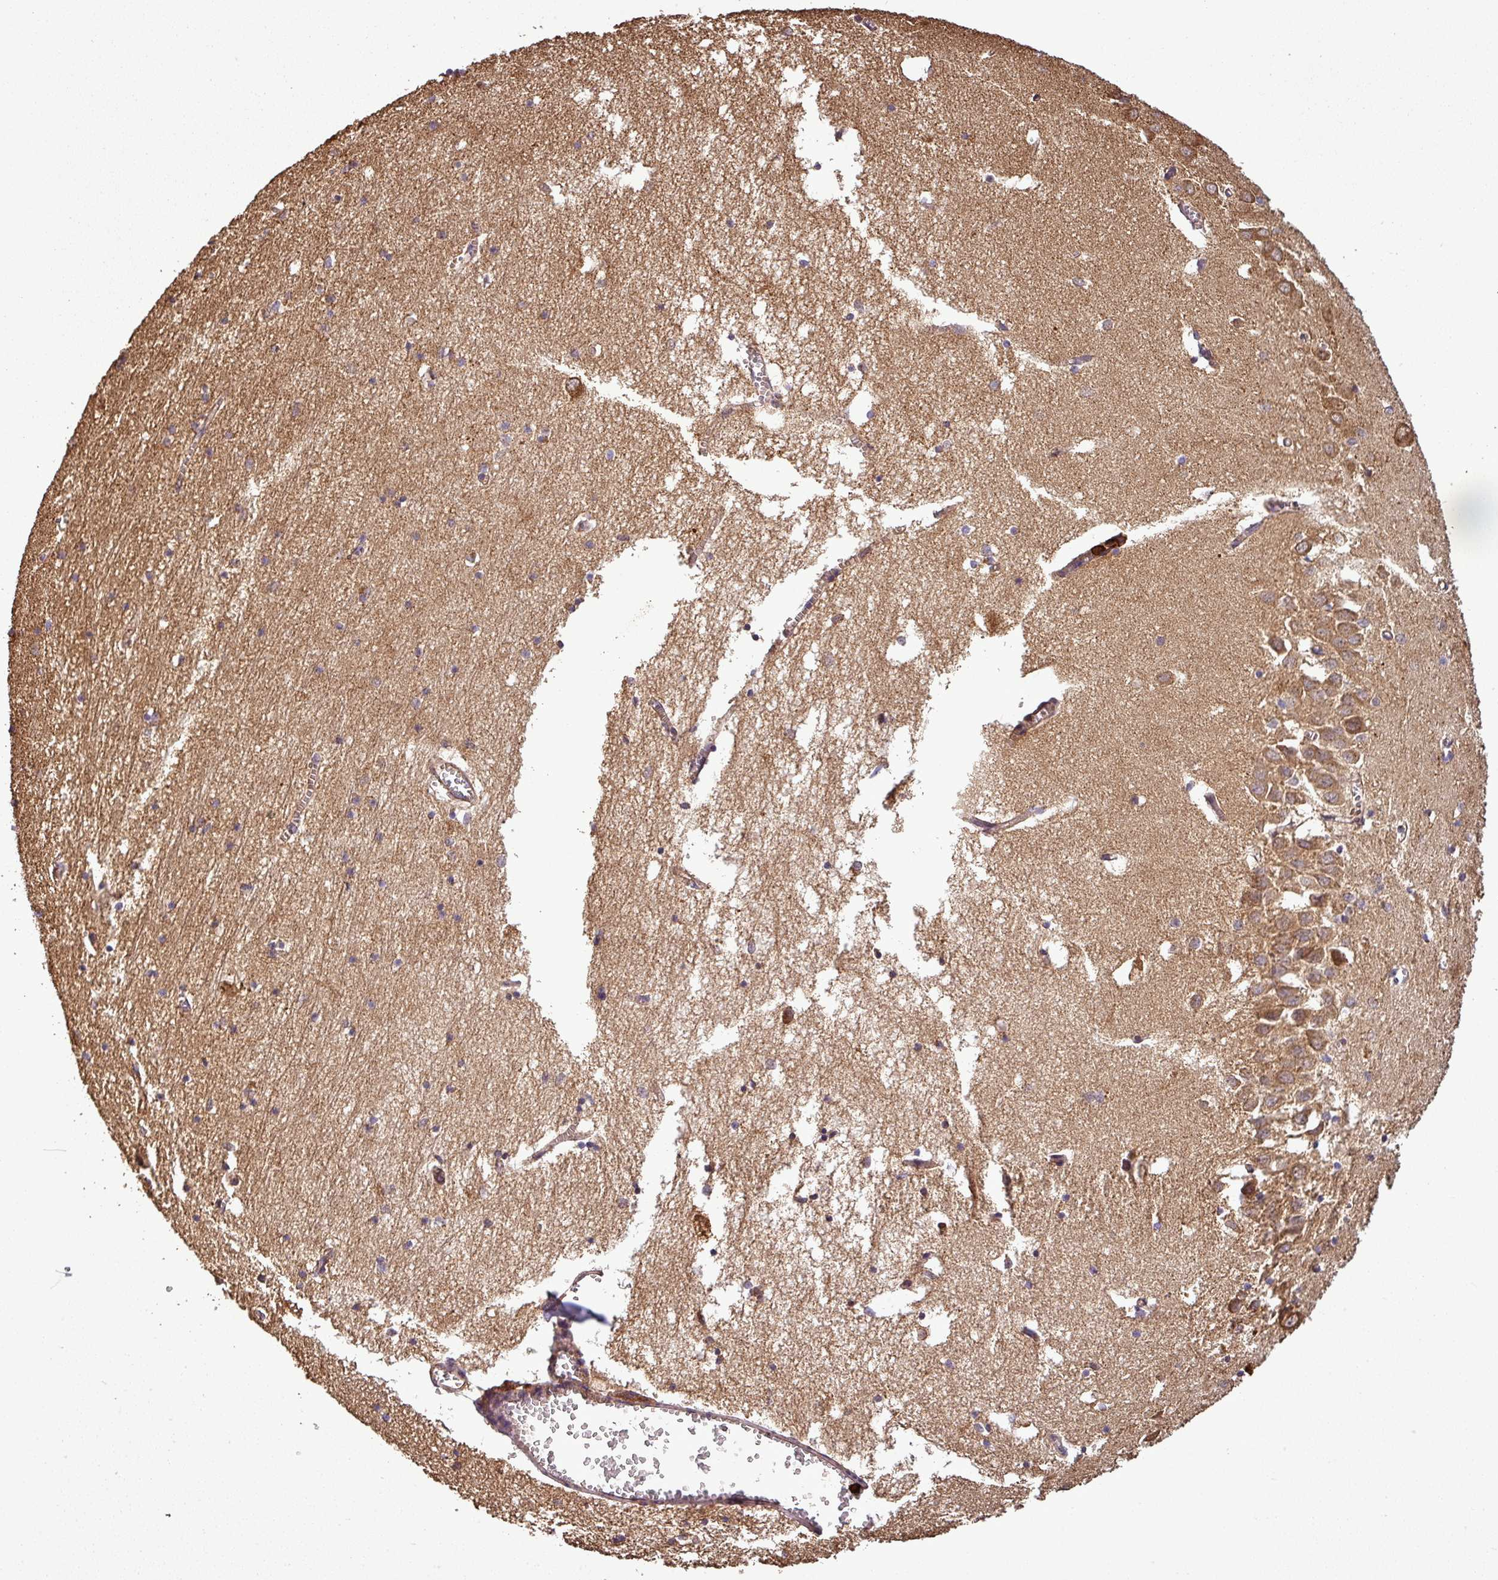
{"staining": {"intensity": "weak", "quantity": "25%-75%", "location": "cytoplasmic/membranous"}, "tissue": "hippocampus", "cell_type": "Glial cells", "image_type": "normal", "snomed": [{"axis": "morphology", "description": "Normal tissue, NOS"}, {"axis": "topography", "description": "Hippocampus"}], "caption": "Protein expression analysis of unremarkable hippocampus displays weak cytoplasmic/membranous positivity in approximately 25%-75% of glial cells.", "gene": "PLEKHM1", "patient": {"sex": "male", "age": 70}}